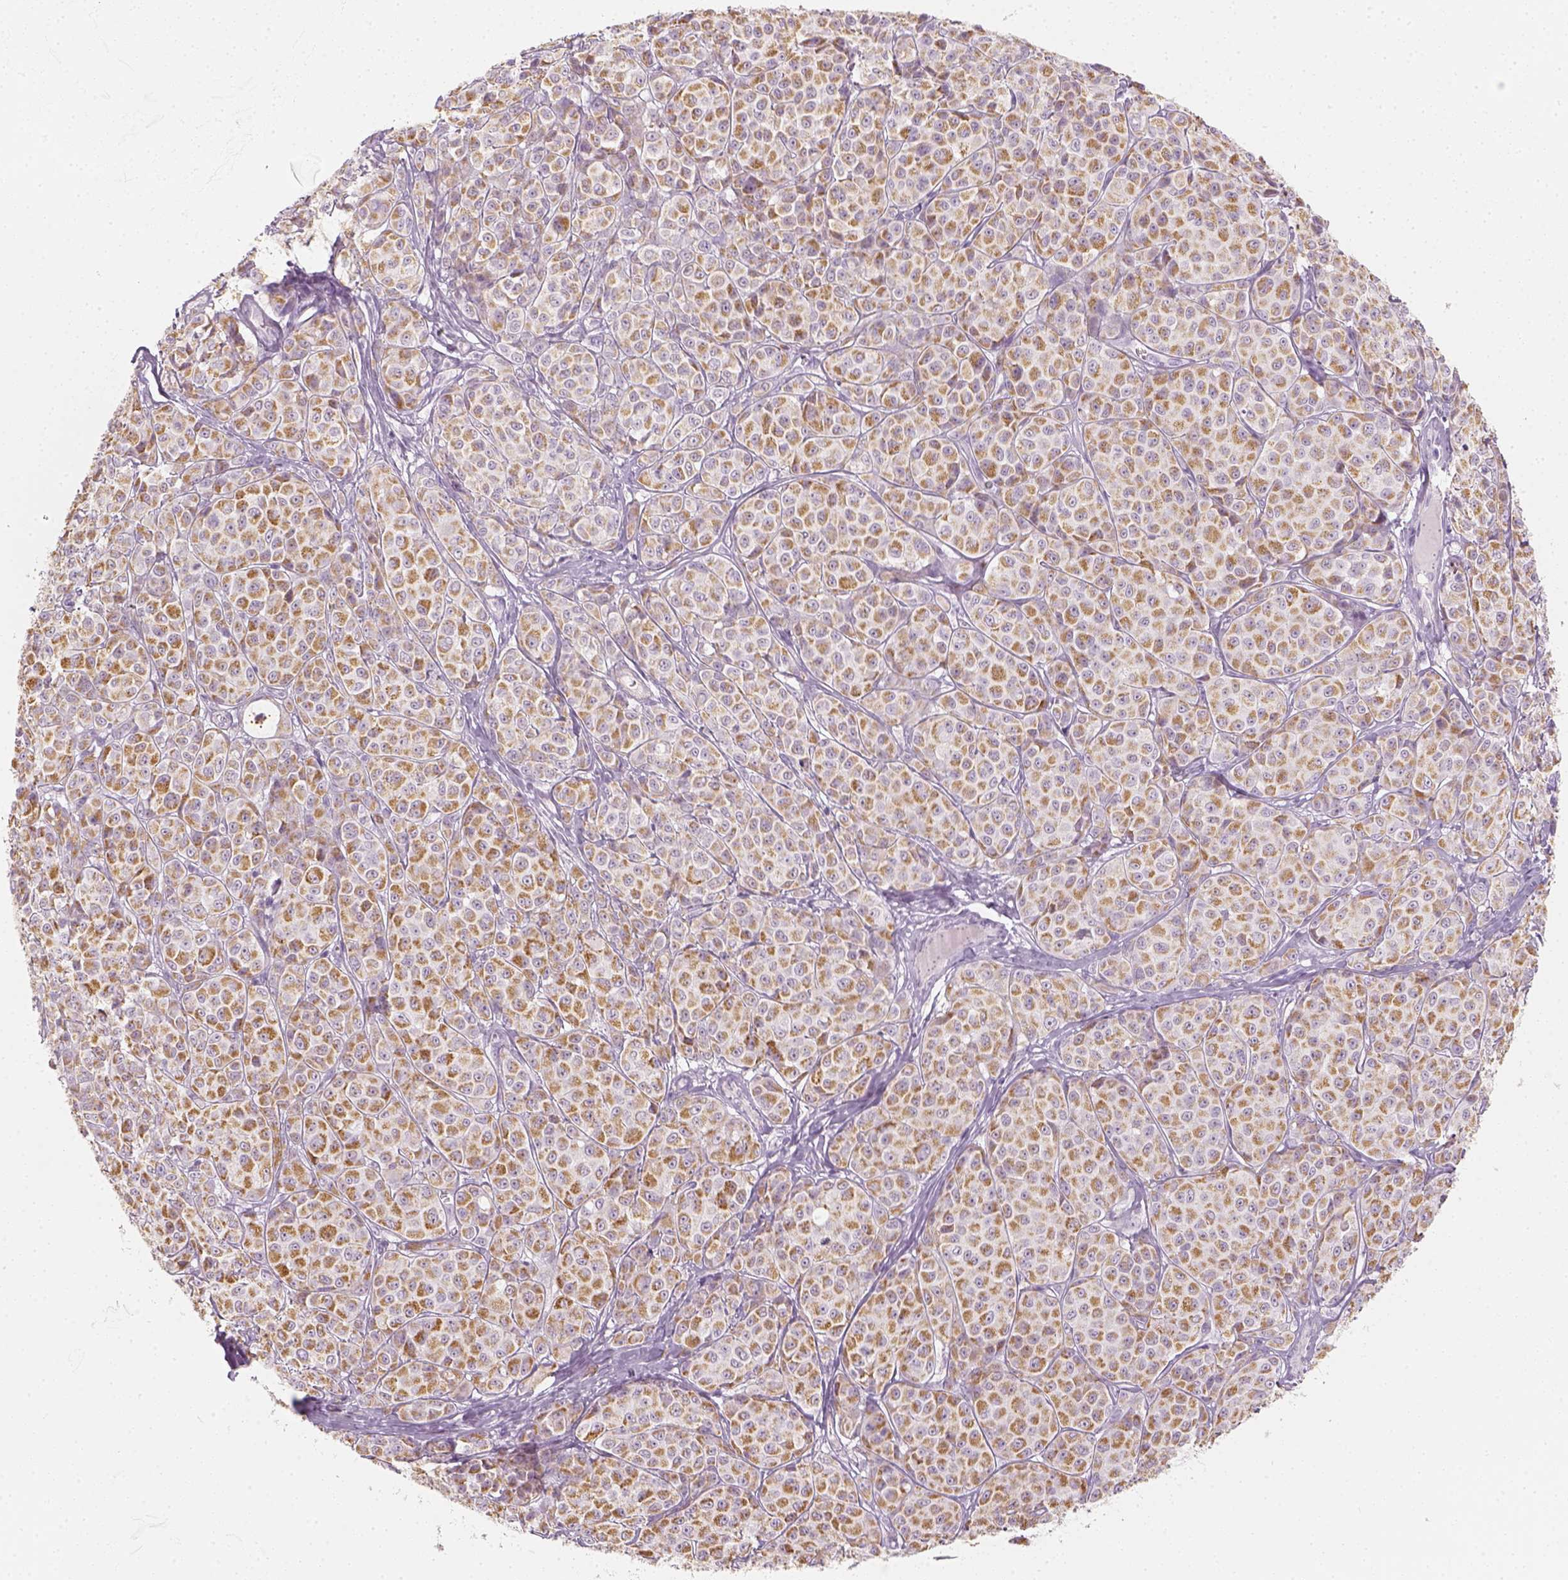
{"staining": {"intensity": "moderate", "quantity": "25%-75%", "location": "cytoplasmic/membranous"}, "tissue": "melanoma", "cell_type": "Tumor cells", "image_type": "cancer", "snomed": [{"axis": "morphology", "description": "Malignant melanoma, NOS"}, {"axis": "topography", "description": "Skin"}], "caption": "Melanoma stained with a protein marker shows moderate staining in tumor cells.", "gene": "PRAME", "patient": {"sex": "male", "age": 89}}